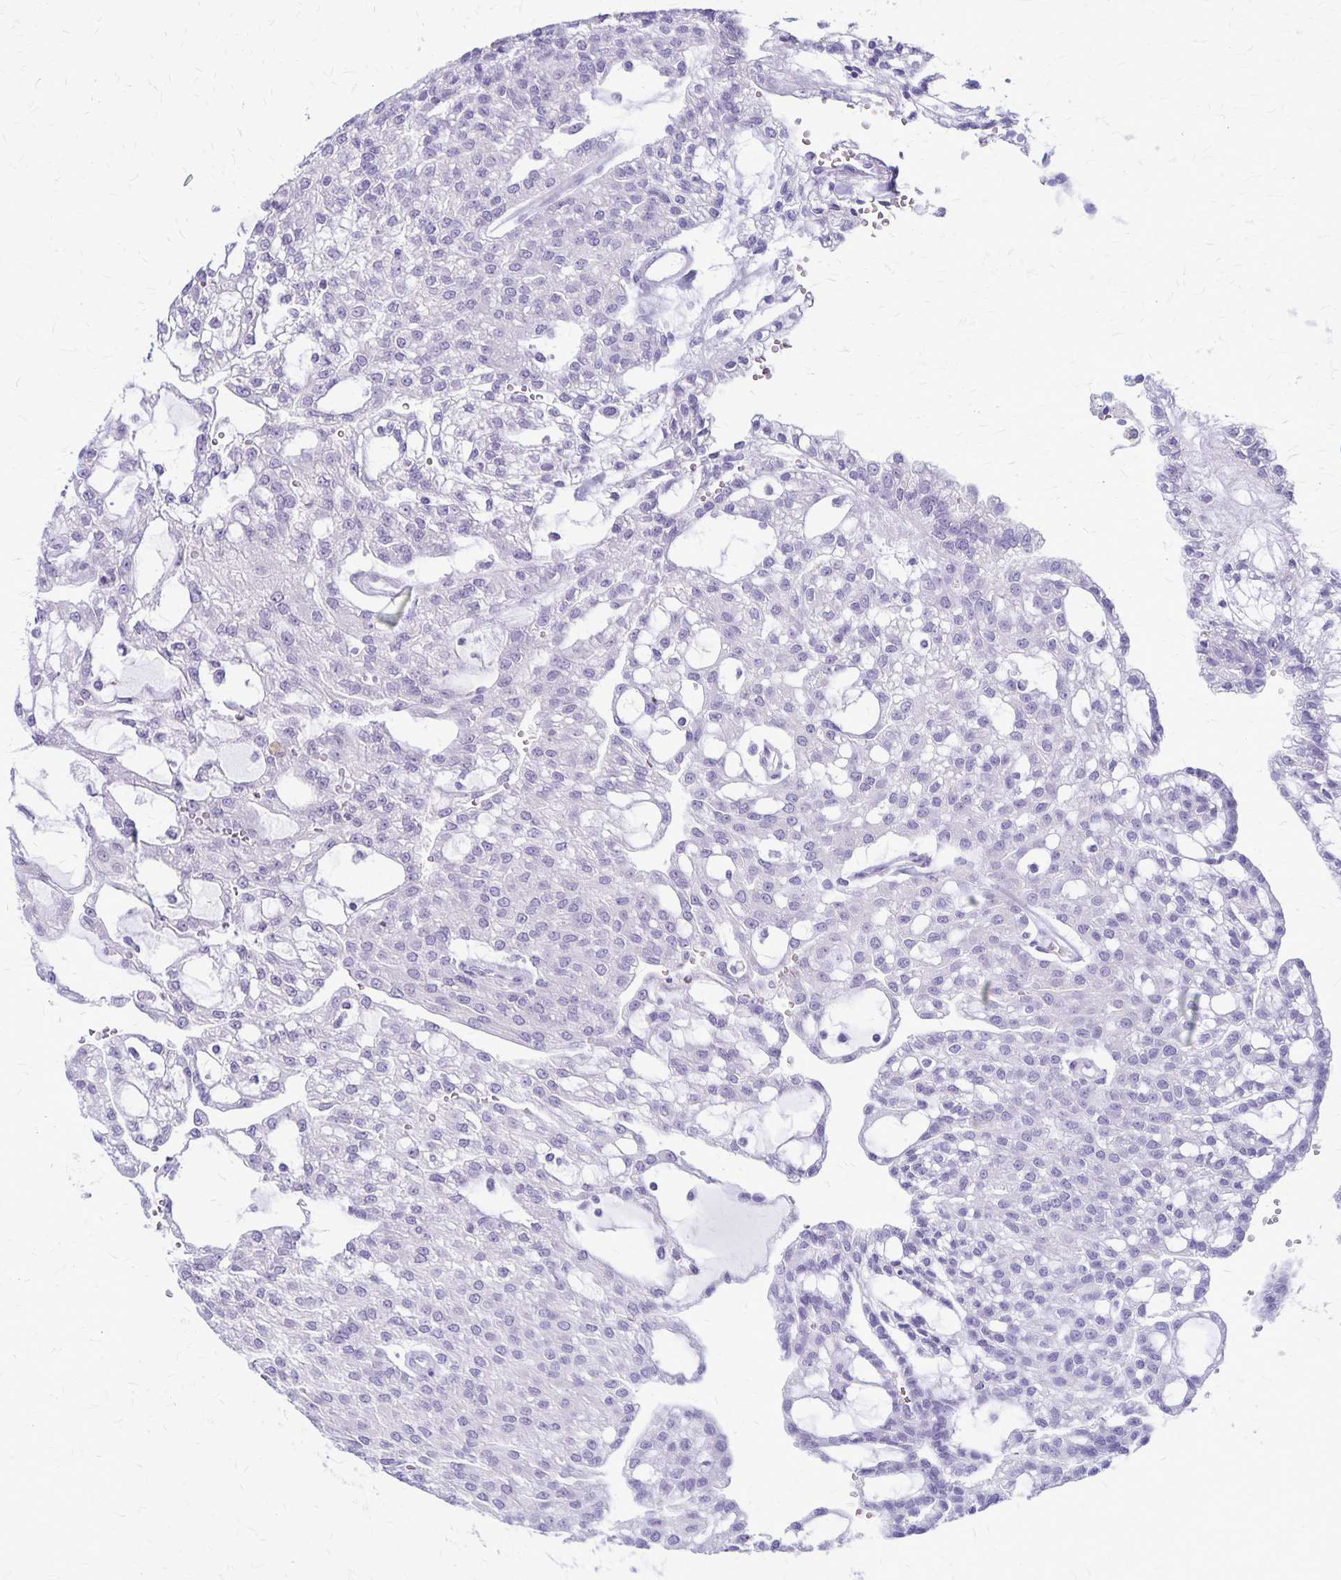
{"staining": {"intensity": "negative", "quantity": "none", "location": "none"}, "tissue": "renal cancer", "cell_type": "Tumor cells", "image_type": "cancer", "snomed": [{"axis": "morphology", "description": "Adenocarcinoma, NOS"}, {"axis": "topography", "description": "Kidney"}], "caption": "This is a micrograph of immunohistochemistry (IHC) staining of renal cancer, which shows no staining in tumor cells. (Stains: DAB (3,3'-diaminobenzidine) immunohistochemistry with hematoxylin counter stain, Microscopy: brightfield microscopy at high magnification).", "gene": "PLXNB3", "patient": {"sex": "male", "age": 63}}